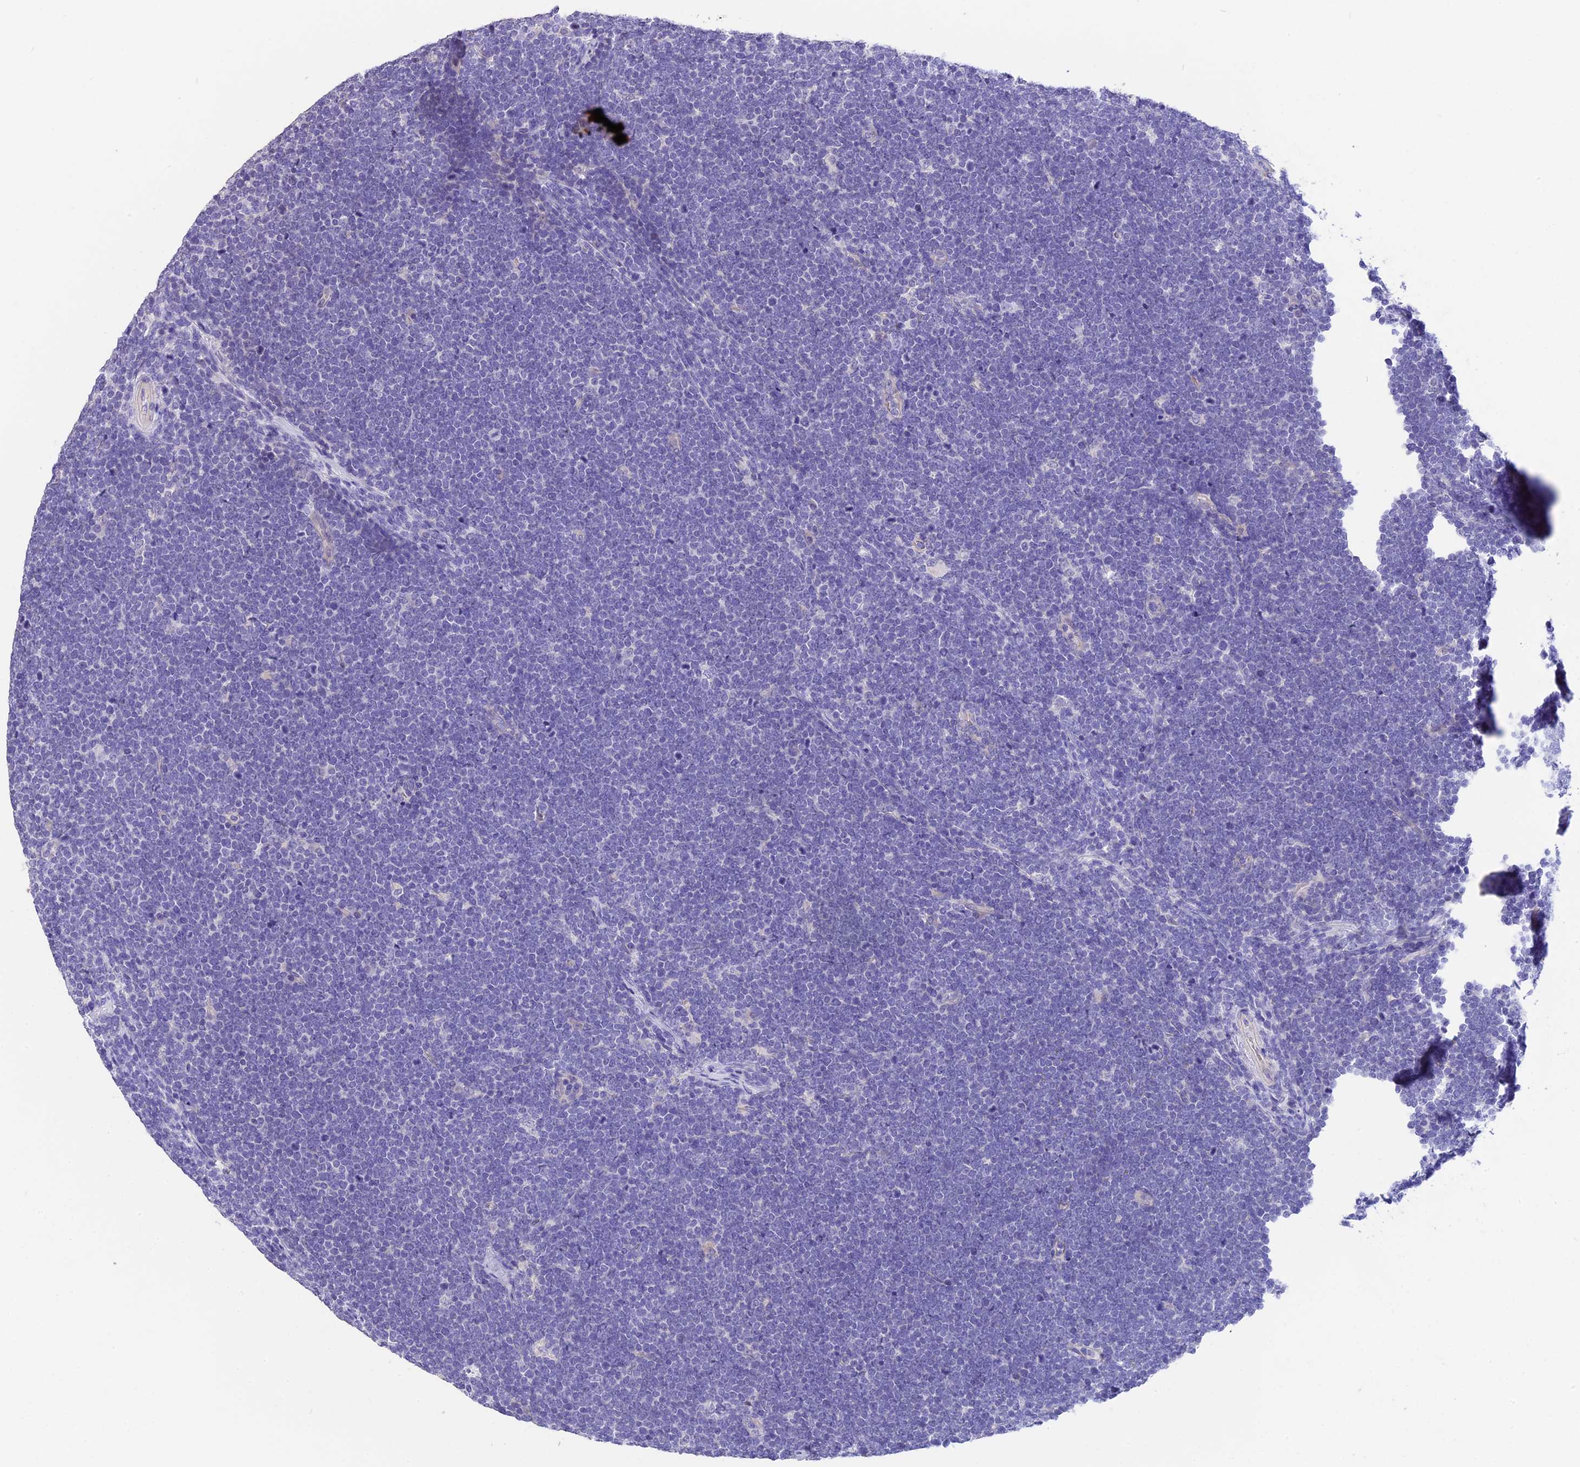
{"staining": {"intensity": "negative", "quantity": "none", "location": "none"}, "tissue": "lymphoma", "cell_type": "Tumor cells", "image_type": "cancer", "snomed": [{"axis": "morphology", "description": "Malignant lymphoma, non-Hodgkin's type, High grade"}, {"axis": "topography", "description": "Lymph node"}], "caption": "High magnification brightfield microscopy of high-grade malignant lymphoma, non-Hodgkin's type stained with DAB (3,3'-diaminobenzidine) (brown) and counterstained with hematoxylin (blue): tumor cells show no significant positivity.", "gene": "TNNC2", "patient": {"sex": "male", "age": 13}}